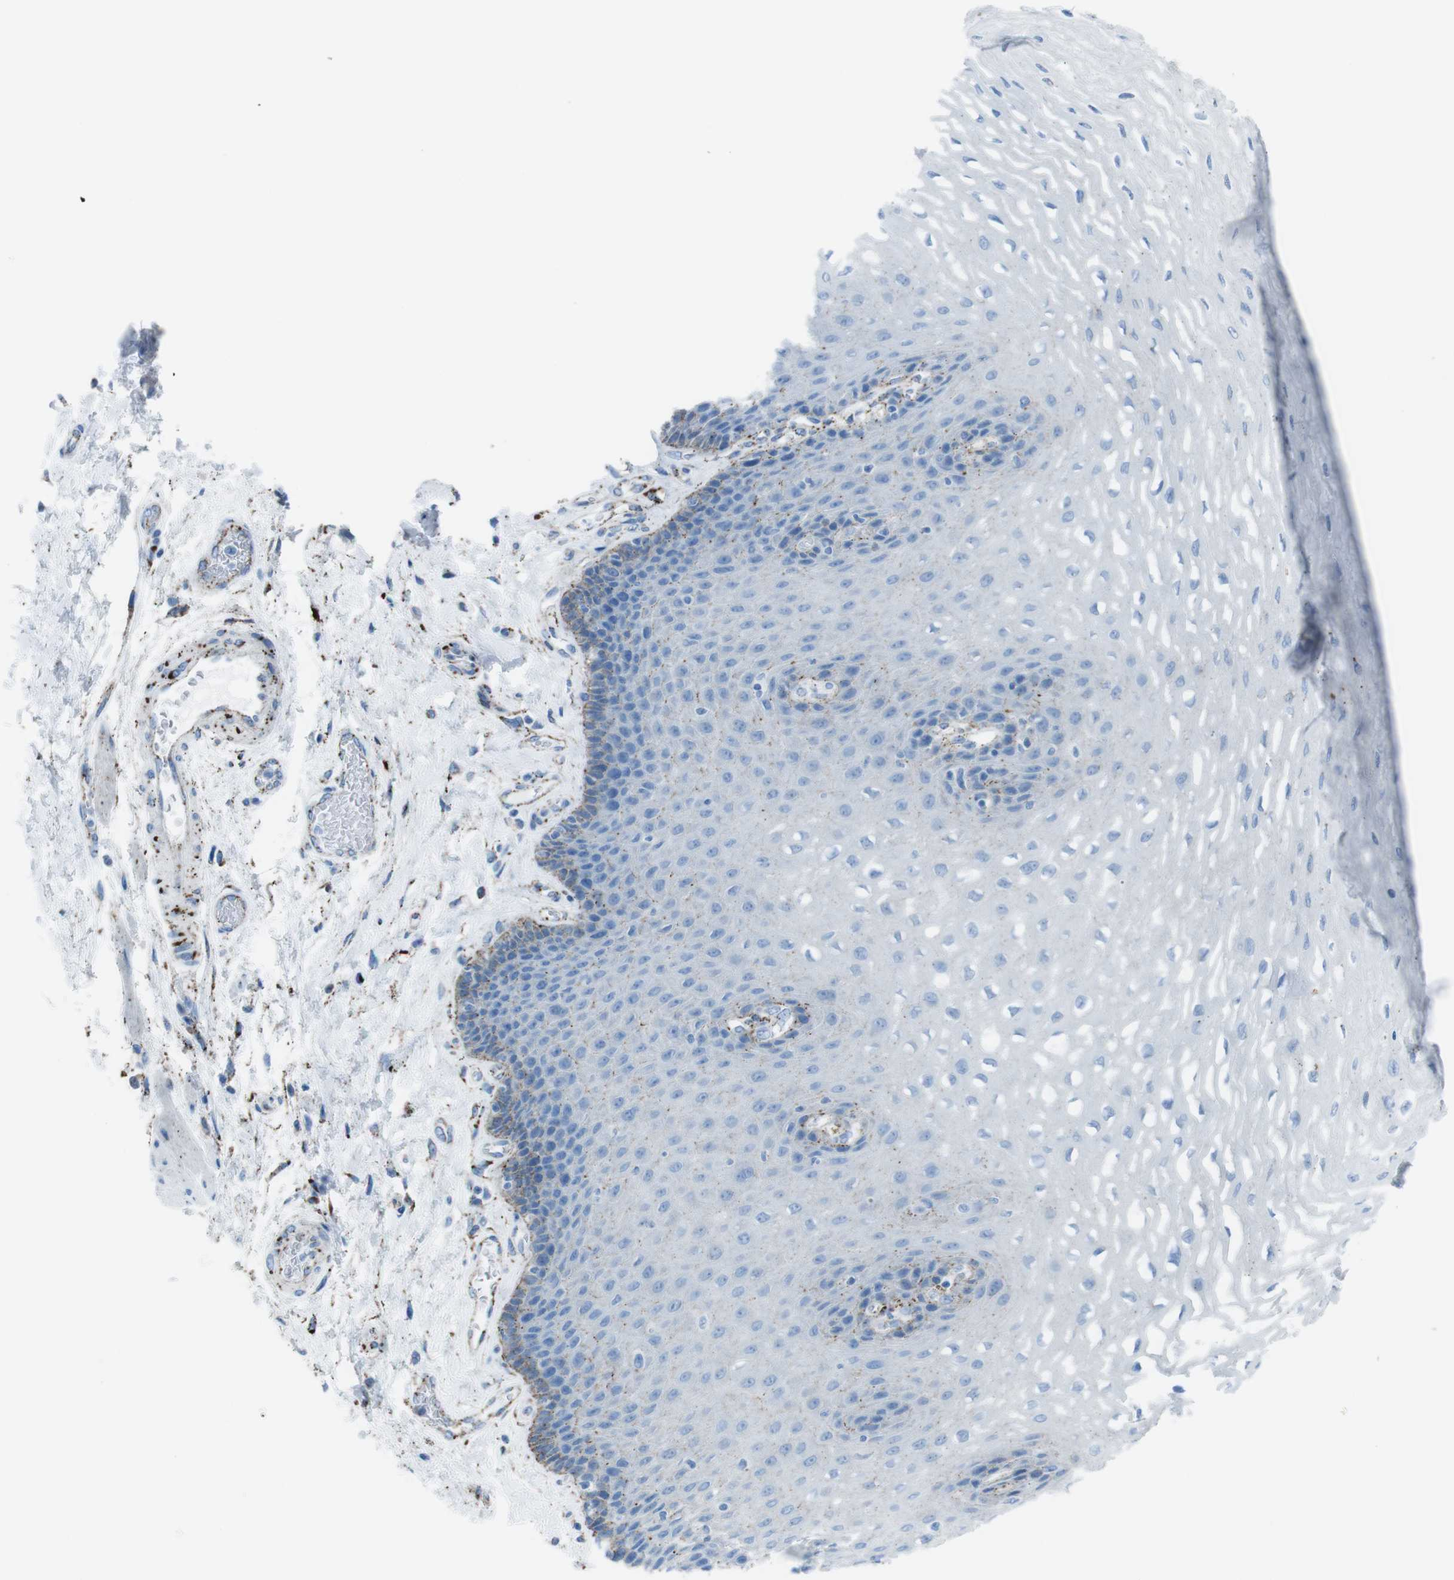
{"staining": {"intensity": "moderate", "quantity": "<25%", "location": "cytoplasmic/membranous"}, "tissue": "esophagus", "cell_type": "Squamous epithelial cells", "image_type": "normal", "snomed": [{"axis": "morphology", "description": "Normal tissue, NOS"}, {"axis": "topography", "description": "Esophagus"}], "caption": "Human esophagus stained for a protein (brown) shows moderate cytoplasmic/membranous positive staining in about <25% of squamous epithelial cells.", "gene": "SCARB2", "patient": {"sex": "female", "age": 72}}